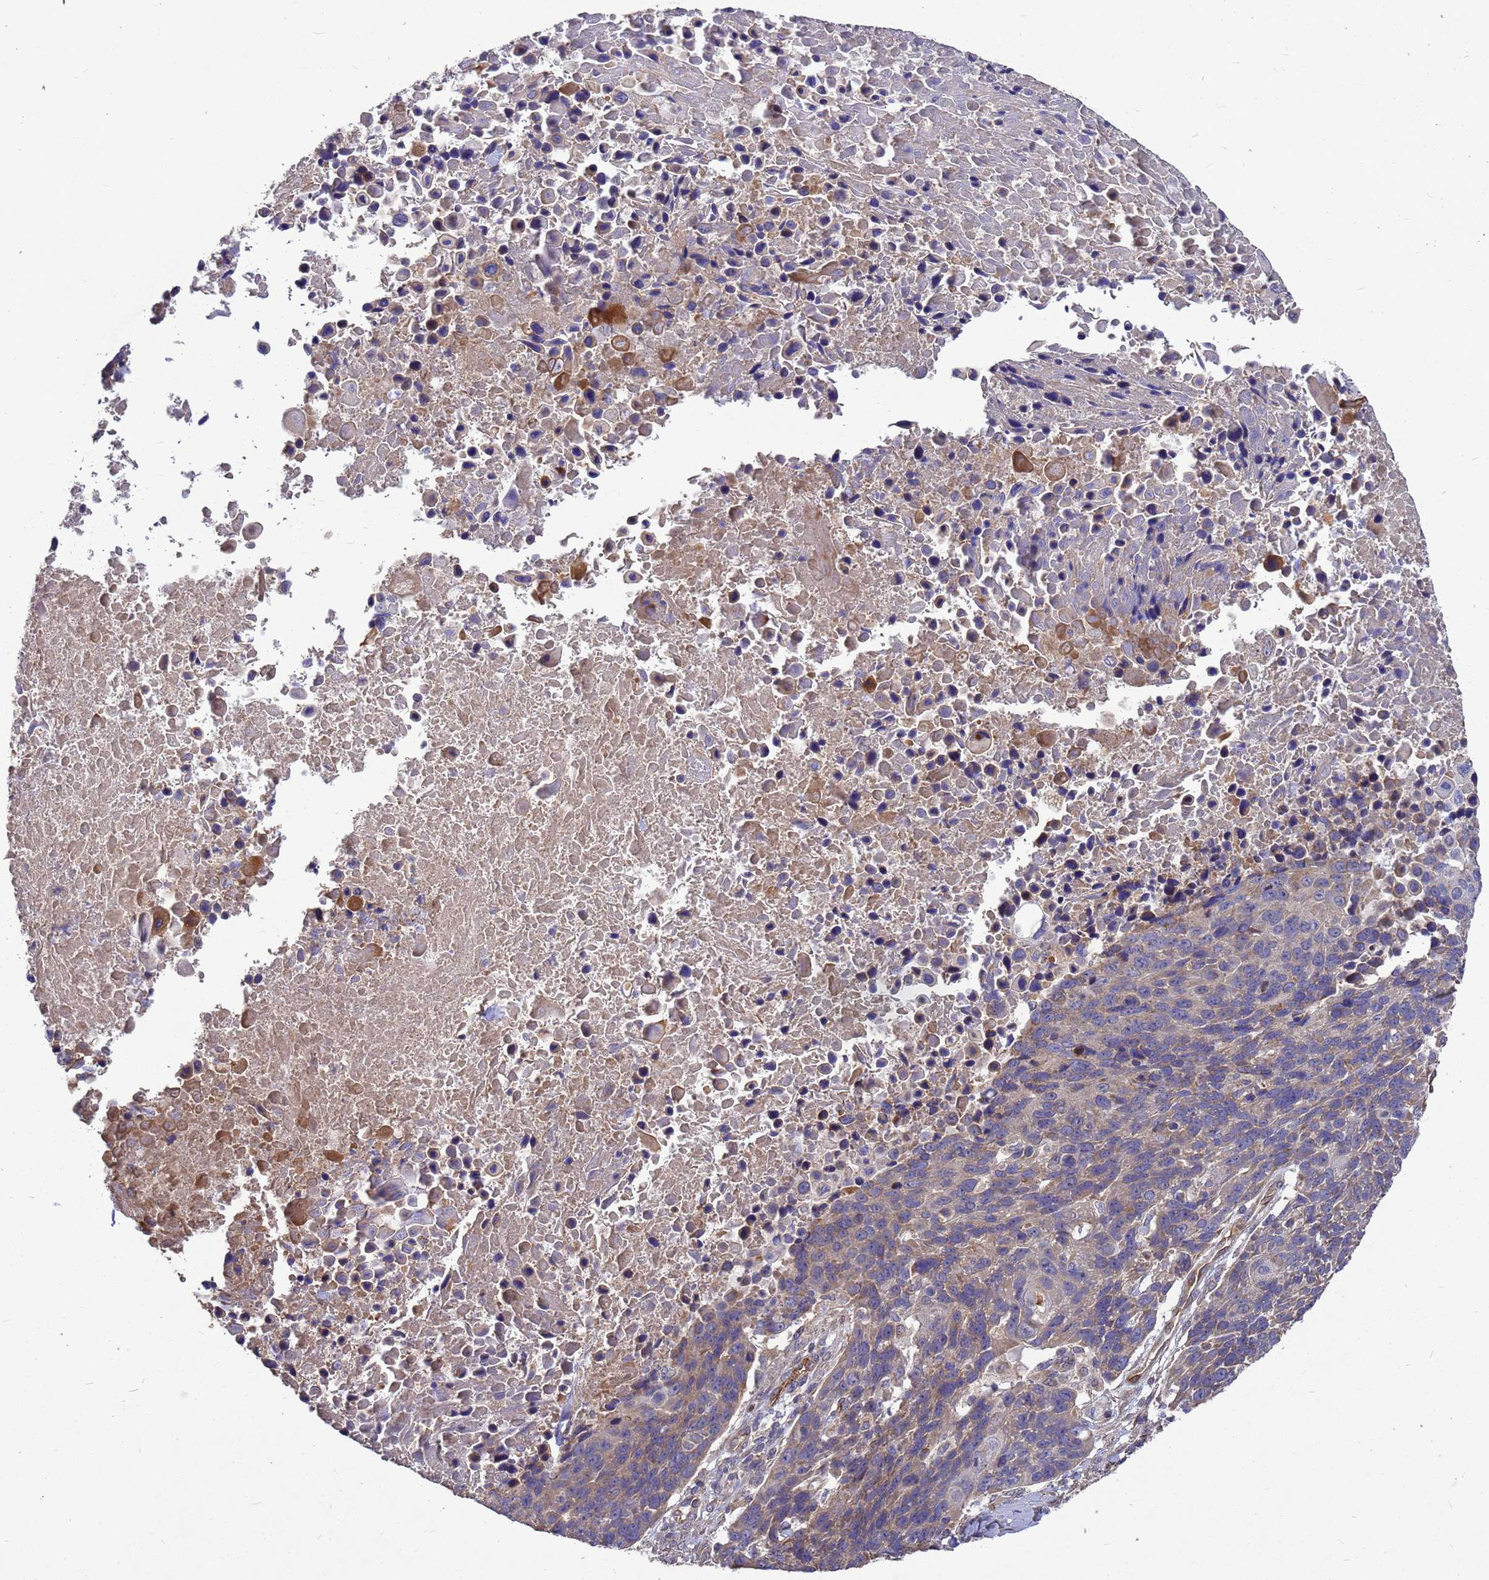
{"staining": {"intensity": "weak", "quantity": ">75%", "location": "cytoplasmic/membranous"}, "tissue": "lung cancer", "cell_type": "Tumor cells", "image_type": "cancer", "snomed": [{"axis": "morphology", "description": "Normal tissue, NOS"}, {"axis": "morphology", "description": "Squamous cell carcinoma, NOS"}, {"axis": "topography", "description": "Lymph node"}, {"axis": "topography", "description": "Lung"}], "caption": "Lung squamous cell carcinoma stained with DAB (3,3'-diaminobenzidine) IHC exhibits low levels of weak cytoplasmic/membranous positivity in about >75% of tumor cells.", "gene": "RSPRY1", "patient": {"sex": "male", "age": 66}}